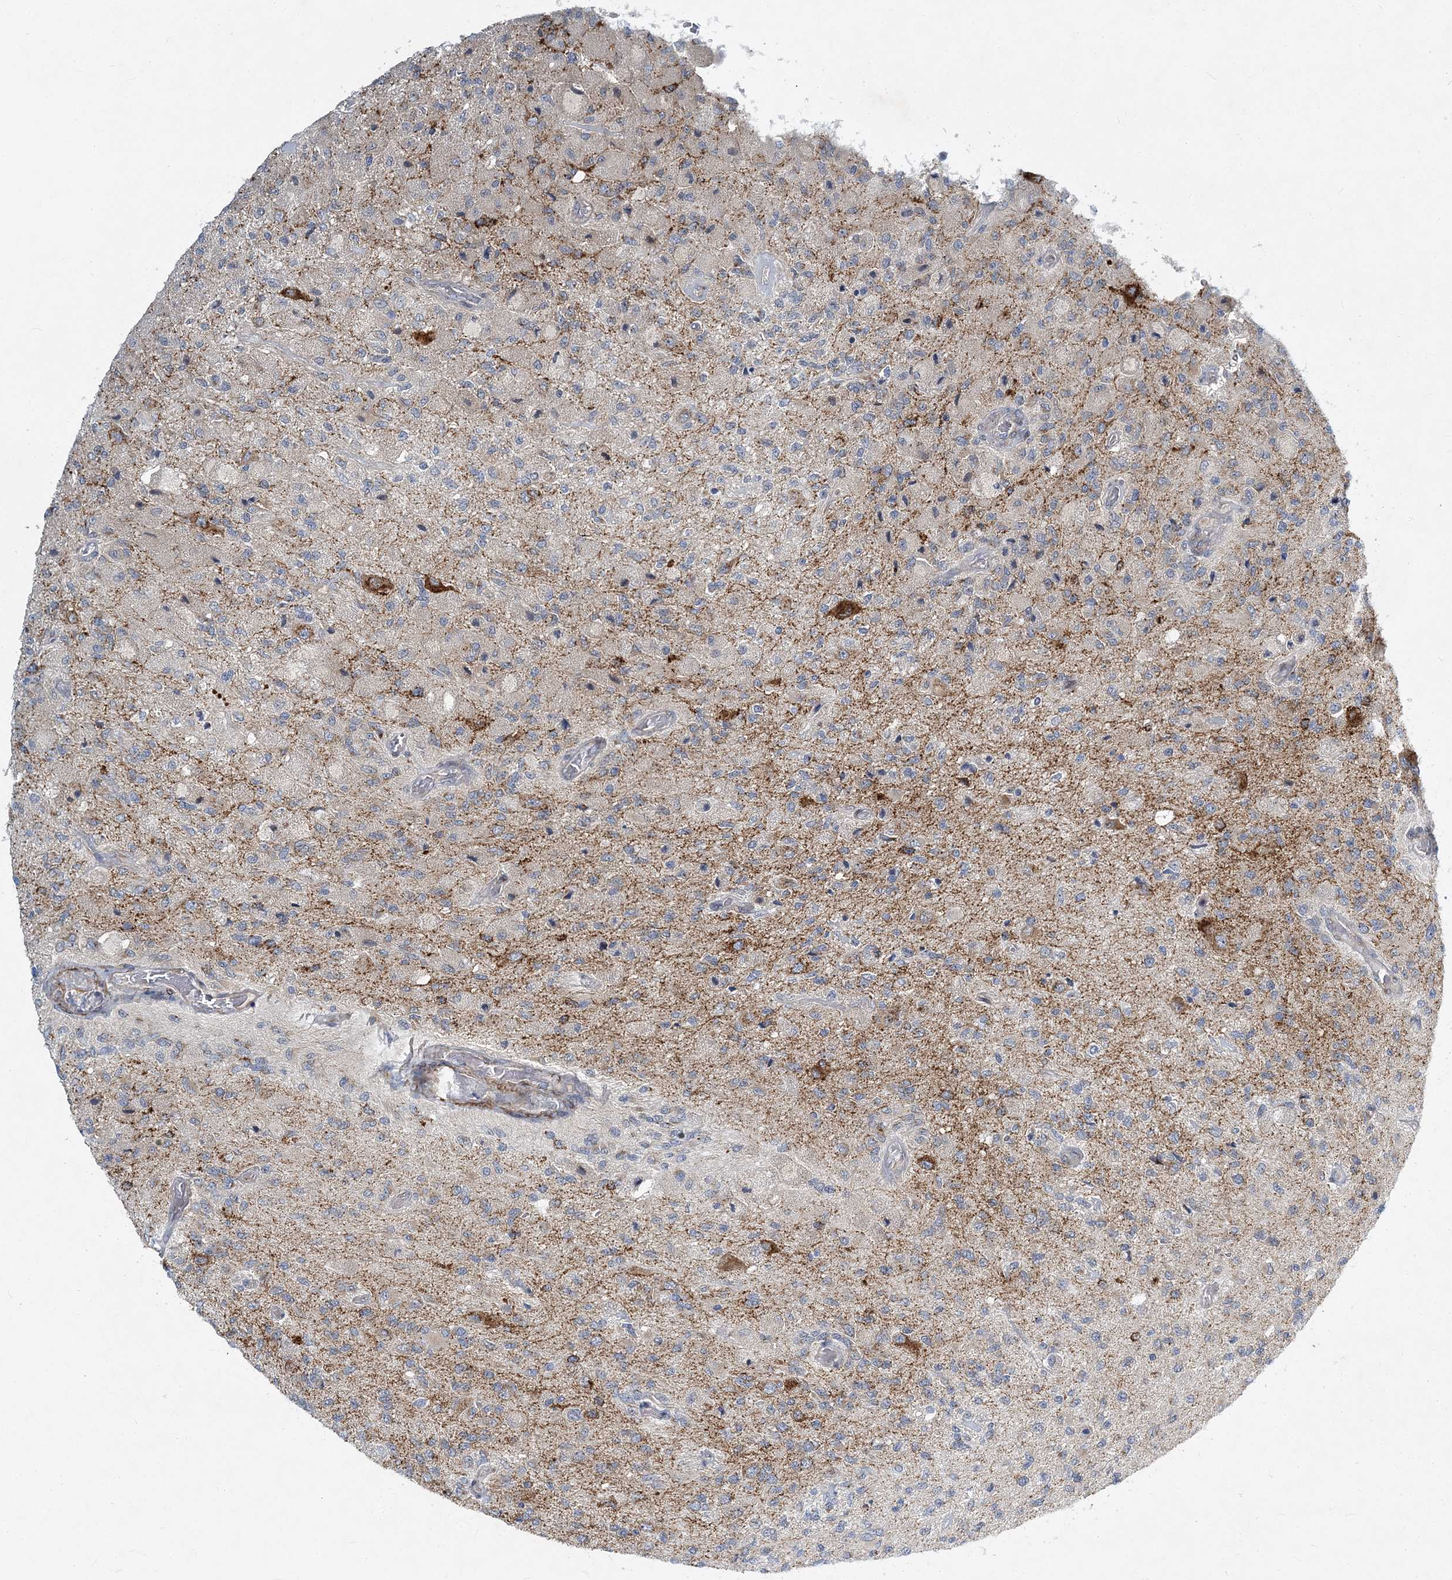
{"staining": {"intensity": "negative", "quantity": "none", "location": "none"}, "tissue": "glioma", "cell_type": "Tumor cells", "image_type": "cancer", "snomed": [{"axis": "morphology", "description": "Normal tissue, NOS"}, {"axis": "morphology", "description": "Glioma, malignant, High grade"}, {"axis": "topography", "description": "Cerebral cortex"}], "caption": "The image shows no significant positivity in tumor cells of glioma. (DAB (3,3'-diaminobenzidine) immunohistochemistry (IHC), high magnification).", "gene": "NBAS", "patient": {"sex": "male", "age": 77}}